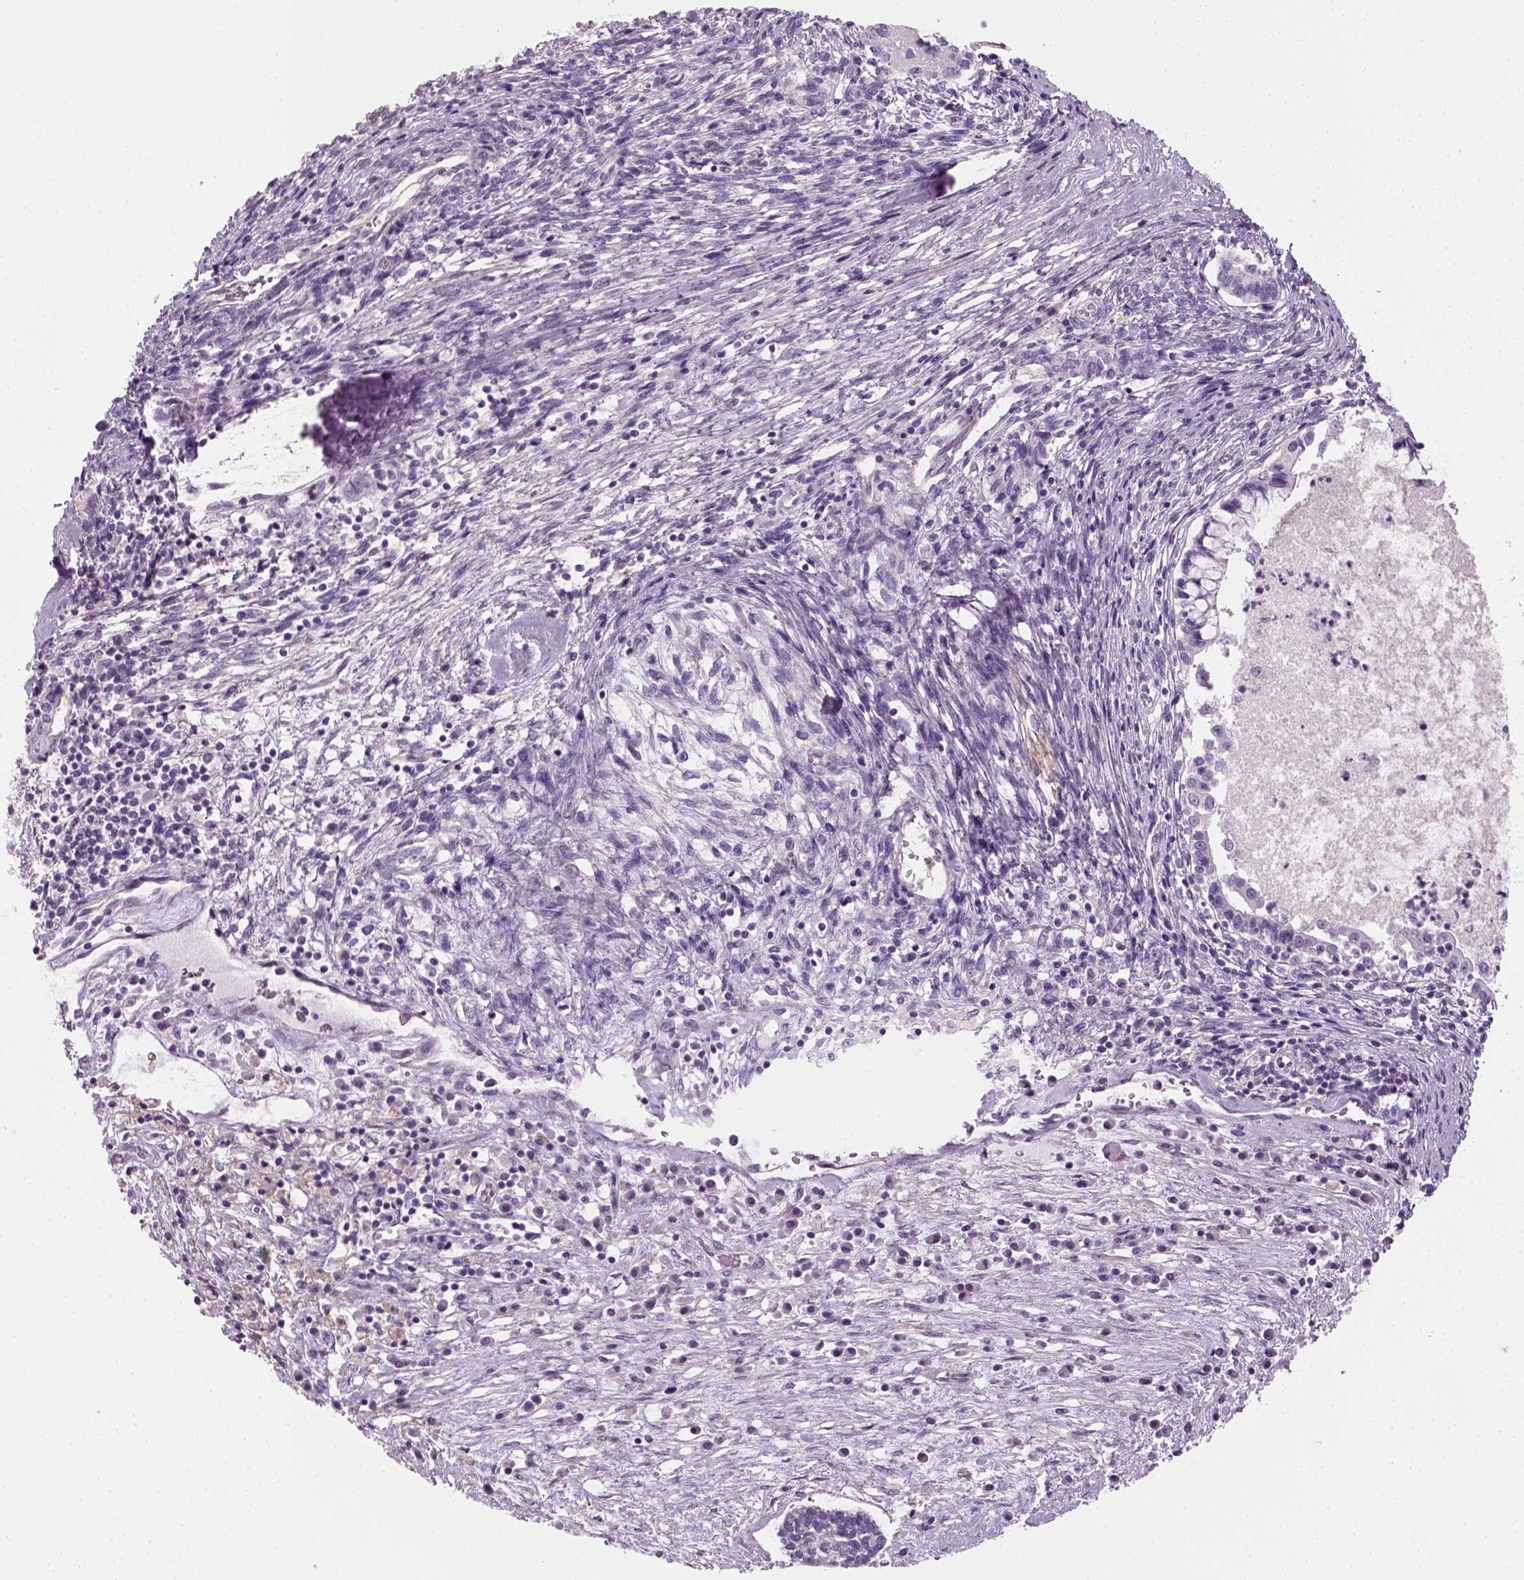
{"staining": {"intensity": "negative", "quantity": "none", "location": "none"}, "tissue": "testis cancer", "cell_type": "Tumor cells", "image_type": "cancer", "snomed": [{"axis": "morphology", "description": "Carcinoma, Embryonal, NOS"}, {"axis": "topography", "description": "Testis"}], "caption": "Human testis cancer (embryonal carcinoma) stained for a protein using immunohistochemistry (IHC) exhibits no staining in tumor cells.", "gene": "ELOVL3", "patient": {"sex": "male", "age": 37}}